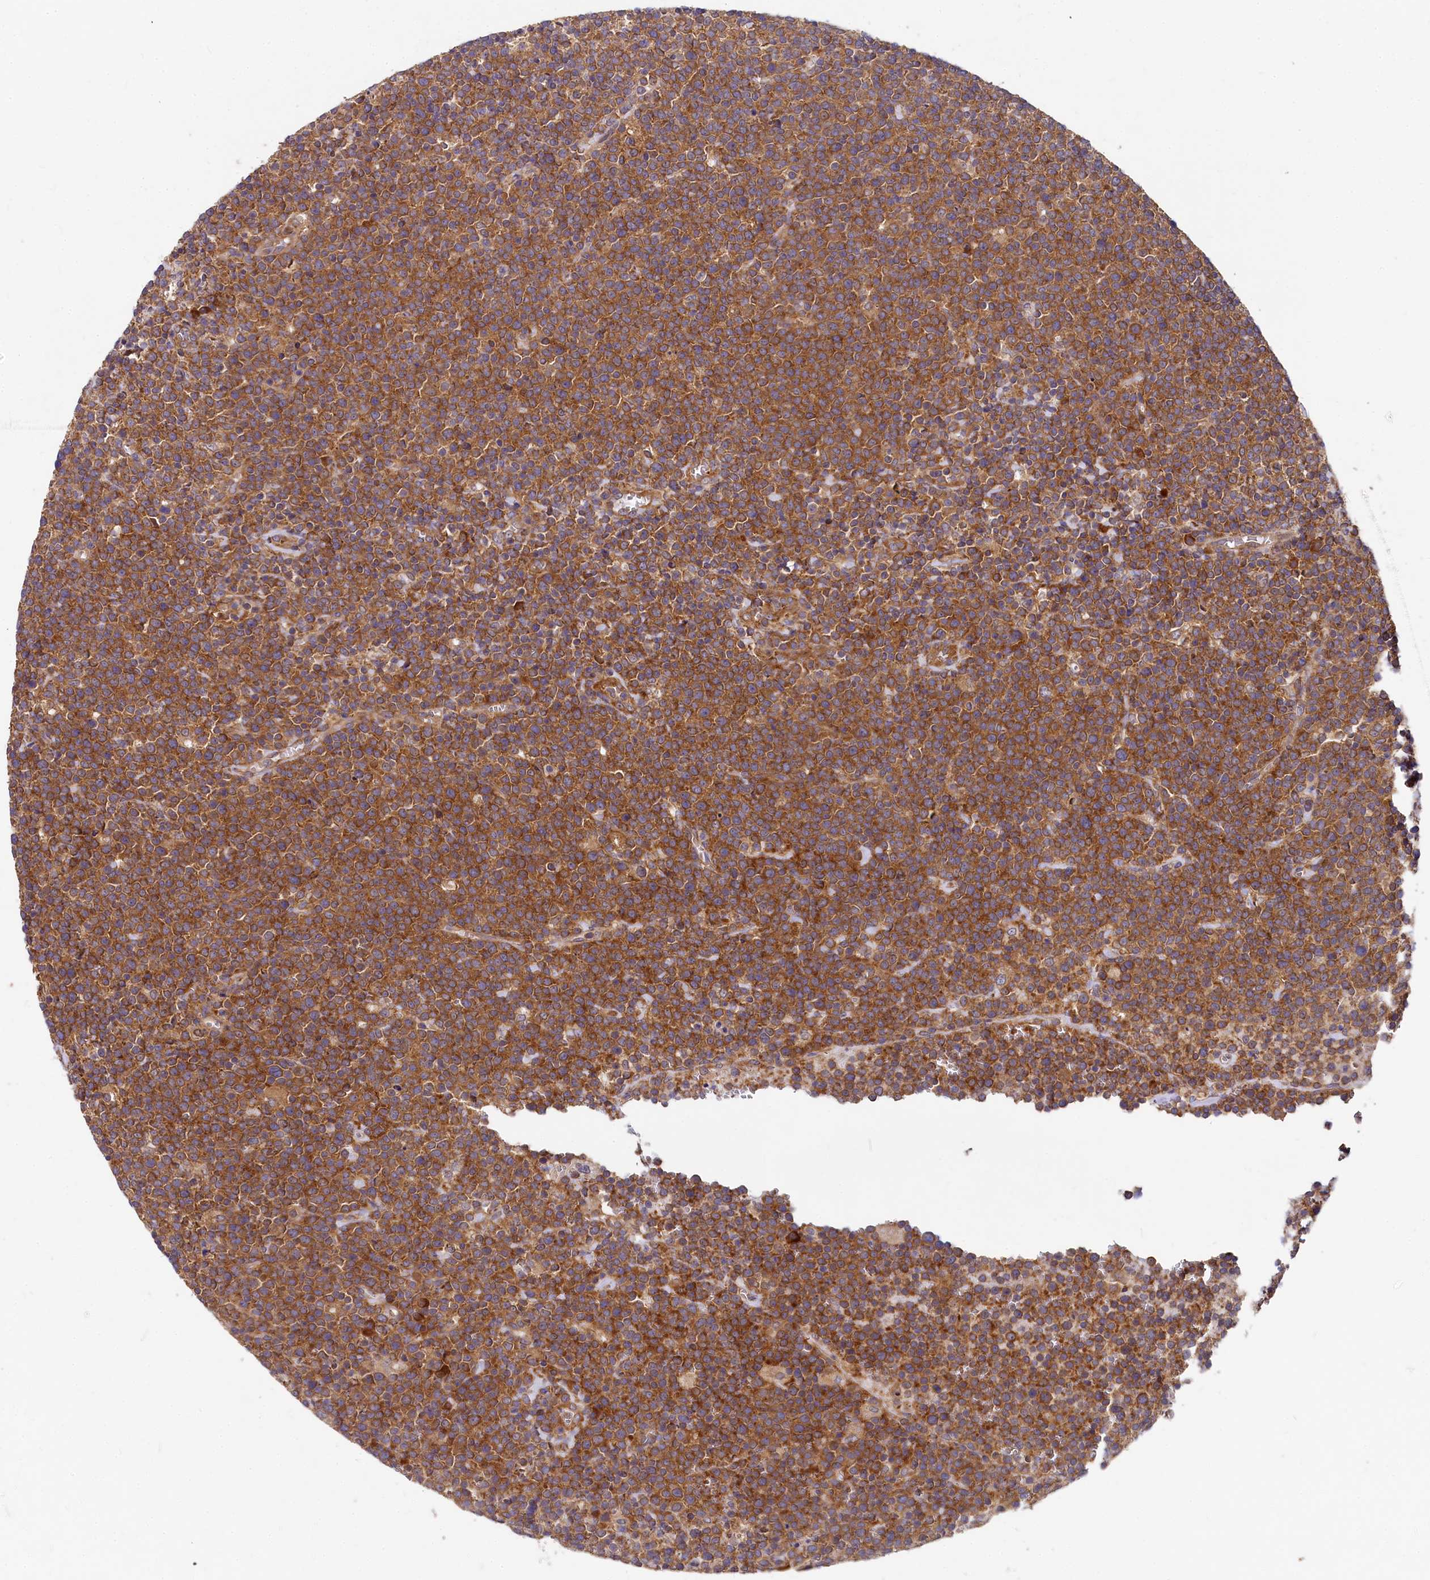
{"staining": {"intensity": "strong", "quantity": ">75%", "location": "cytoplasmic/membranous"}, "tissue": "lymphoma", "cell_type": "Tumor cells", "image_type": "cancer", "snomed": [{"axis": "morphology", "description": "Malignant lymphoma, non-Hodgkin's type, High grade"}, {"axis": "topography", "description": "Lymph node"}], "caption": "About >75% of tumor cells in high-grade malignant lymphoma, non-Hodgkin's type demonstrate strong cytoplasmic/membranous protein staining as visualized by brown immunohistochemical staining.", "gene": "EIF2B2", "patient": {"sex": "male", "age": 61}}